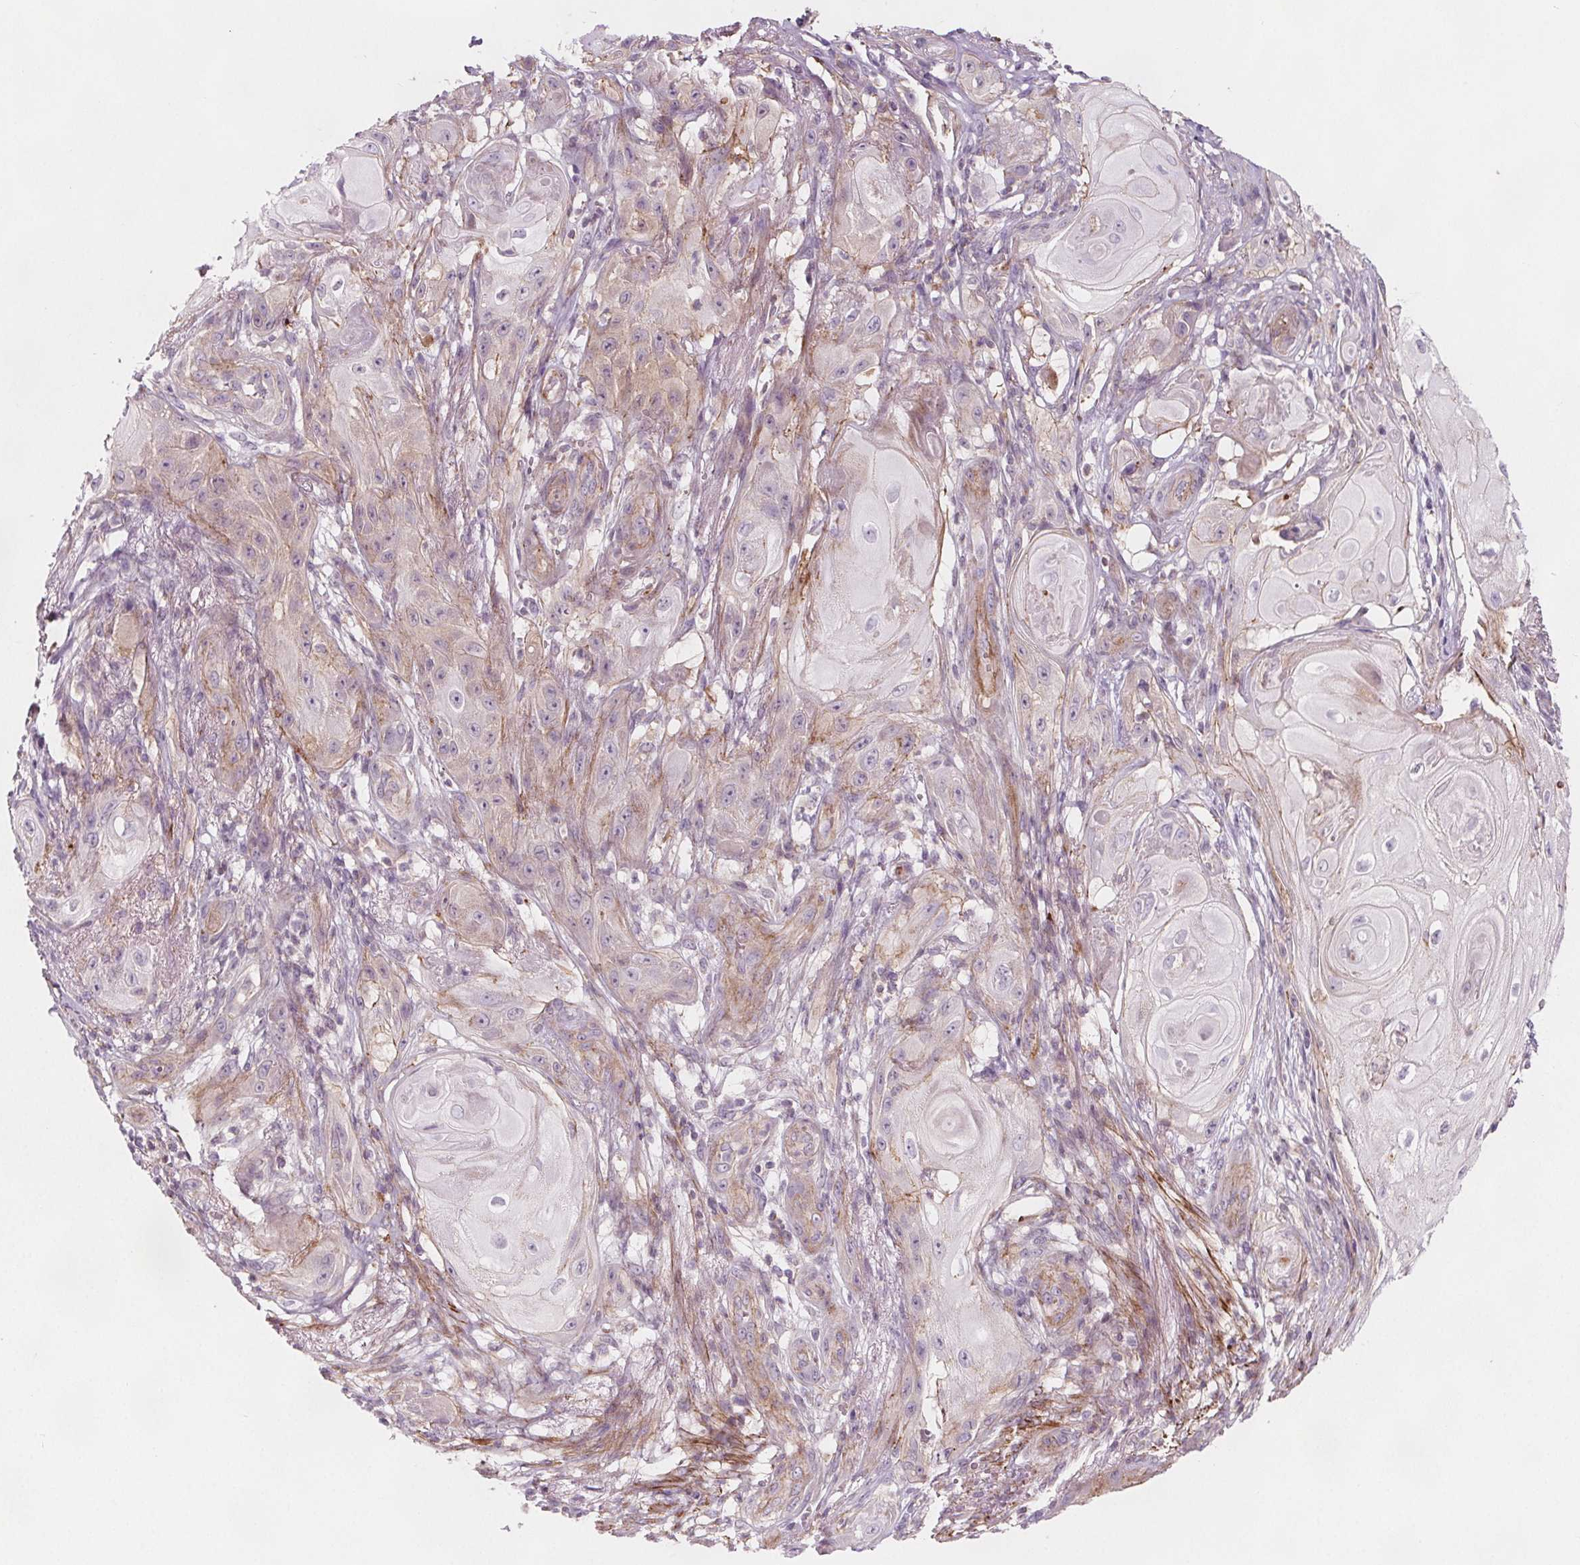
{"staining": {"intensity": "moderate", "quantity": "<25%", "location": "cytoplasmic/membranous"}, "tissue": "skin cancer", "cell_type": "Tumor cells", "image_type": "cancer", "snomed": [{"axis": "morphology", "description": "Squamous cell carcinoma, NOS"}, {"axis": "topography", "description": "Skin"}], "caption": "A low amount of moderate cytoplasmic/membranous positivity is seen in approximately <25% of tumor cells in skin squamous cell carcinoma tissue. (DAB (3,3'-diaminobenzidine) IHC, brown staining for protein, blue staining for nuclei).", "gene": "ADAM33", "patient": {"sex": "male", "age": 62}}